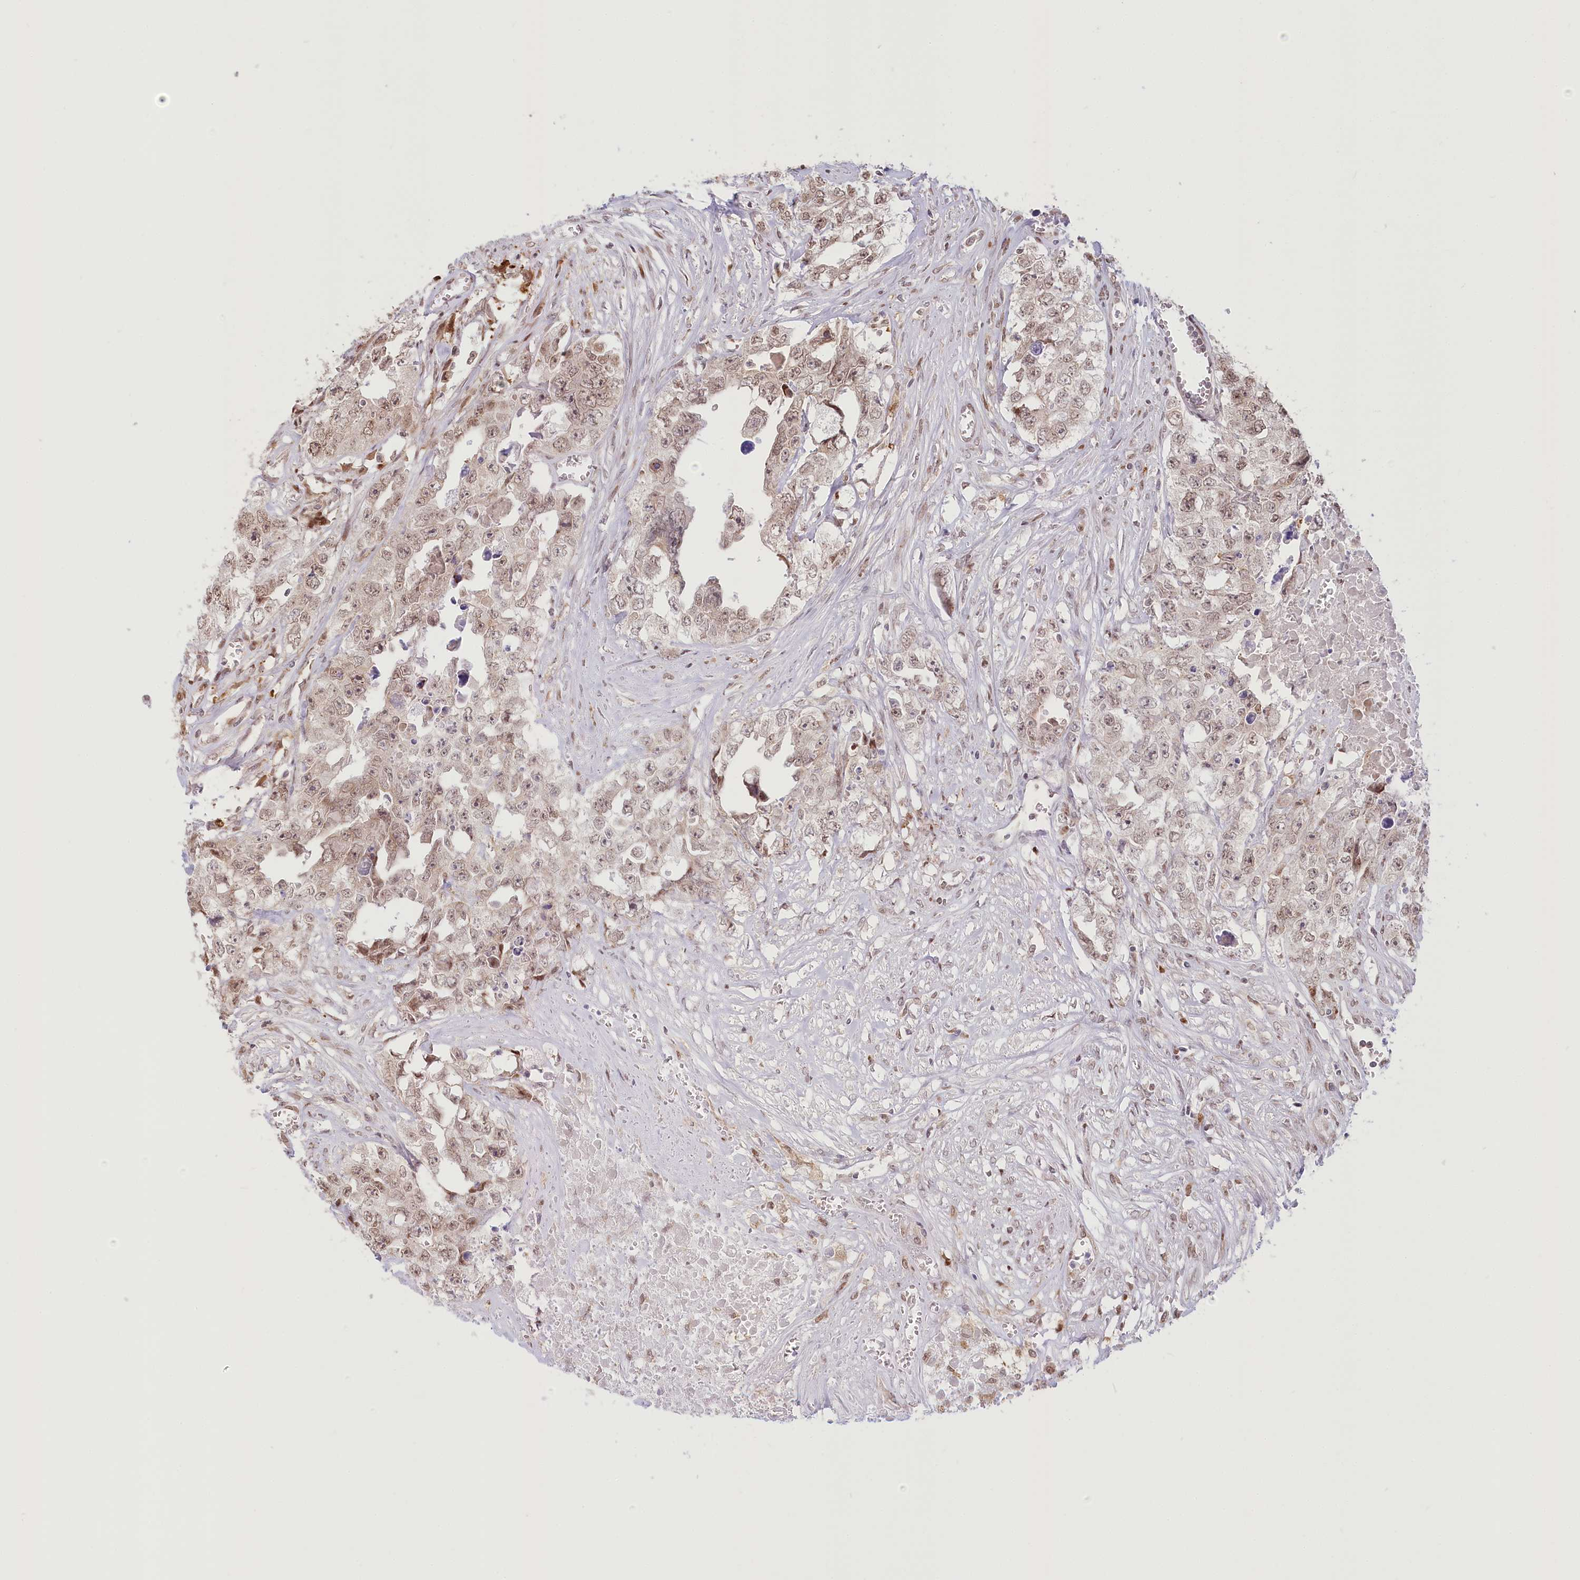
{"staining": {"intensity": "weak", "quantity": ">75%", "location": "nuclear"}, "tissue": "testis cancer", "cell_type": "Tumor cells", "image_type": "cancer", "snomed": [{"axis": "morphology", "description": "Seminoma, NOS"}, {"axis": "morphology", "description": "Carcinoma, Embryonal, NOS"}, {"axis": "topography", "description": "Testis"}], "caption": "Seminoma (testis) stained for a protein displays weak nuclear positivity in tumor cells. Nuclei are stained in blue.", "gene": "PYURF", "patient": {"sex": "male", "age": 43}}